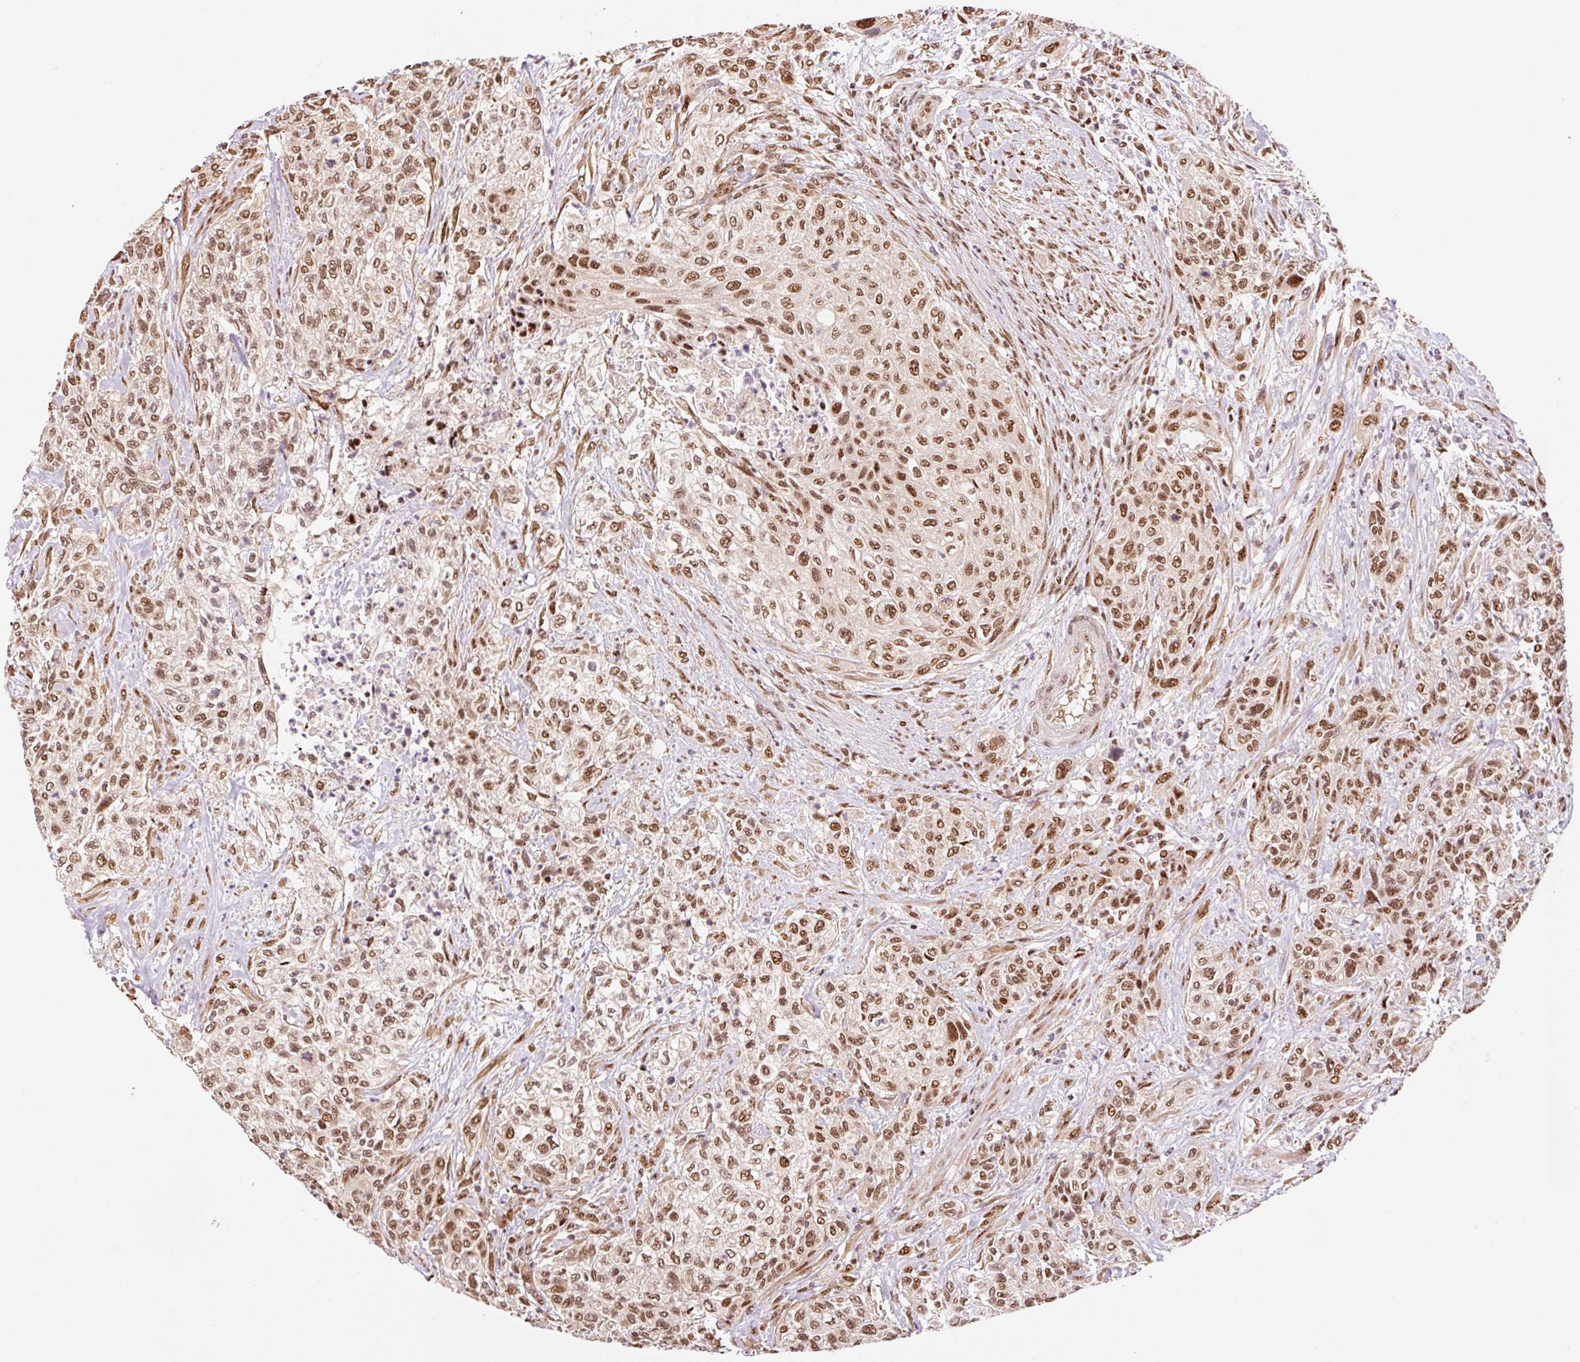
{"staining": {"intensity": "moderate", "quantity": ">75%", "location": "nuclear"}, "tissue": "urothelial cancer", "cell_type": "Tumor cells", "image_type": "cancer", "snomed": [{"axis": "morphology", "description": "Normal tissue, NOS"}, {"axis": "morphology", "description": "Urothelial carcinoma, NOS"}, {"axis": "topography", "description": "Urinary bladder"}, {"axis": "topography", "description": "Peripheral nerve tissue"}], "caption": "DAB (3,3'-diaminobenzidine) immunohistochemical staining of human urothelial cancer exhibits moderate nuclear protein positivity in about >75% of tumor cells.", "gene": "INTS8", "patient": {"sex": "male", "age": 35}}